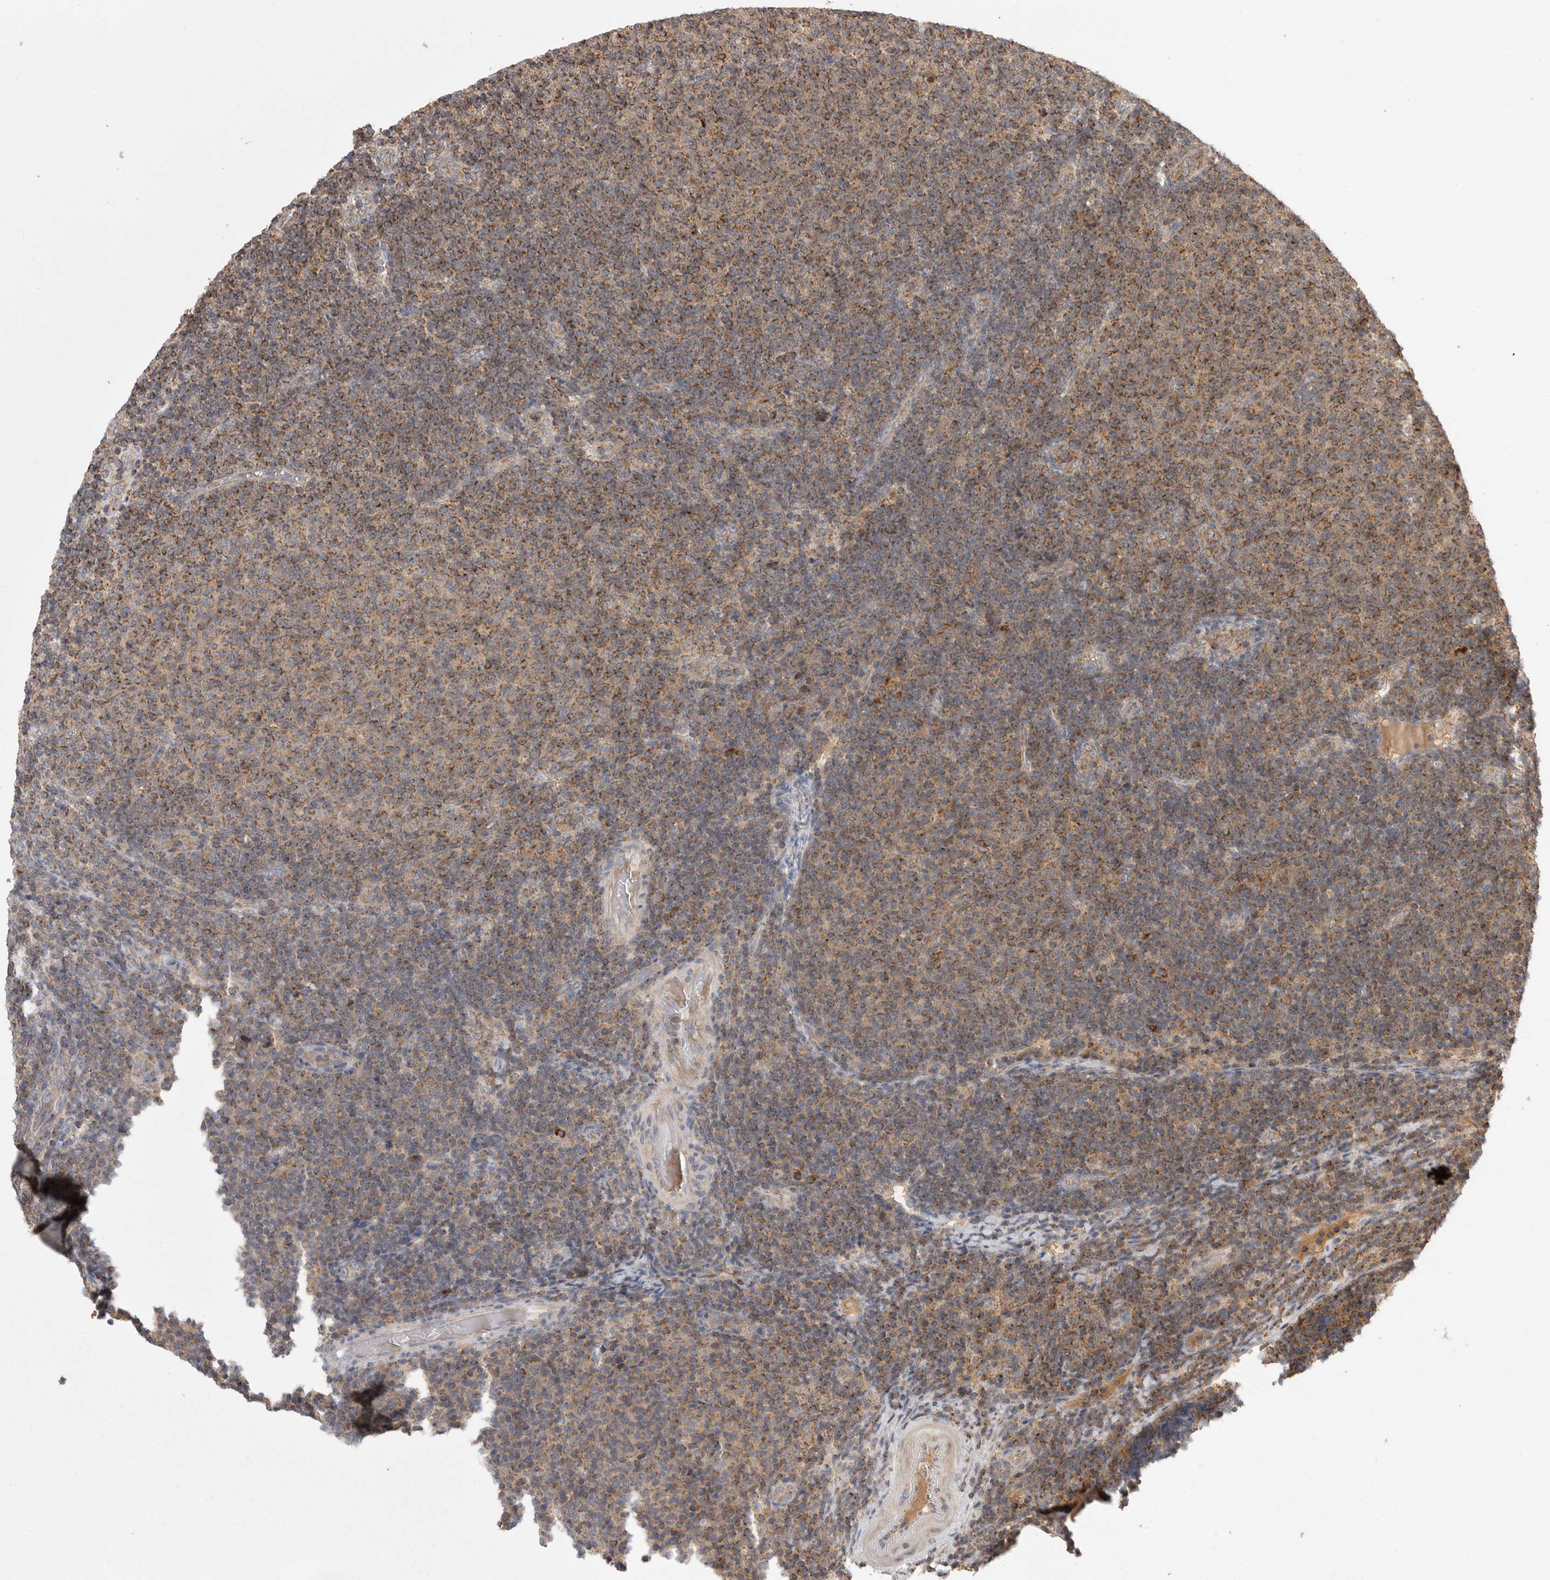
{"staining": {"intensity": "moderate", "quantity": ">75%", "location": "cytoplasmic/membranous"}, "tissue": "lymphoma", "cell_type": "Tumor cells", "image_type": "cancer", "snomed": [{"axis": "morphology", "description": "Malignant lymphoma, non-Hodgkin's type, Low grade"}, {"axis": "topography", "description": "Lymph node"}], "caption": "Lymphoma stained with immunohistochemistry (IHC) exhibits moderate cytoplasmic/membranous staining in about >75% of tumor cells. The protein is shown in brown color, while the nuclei are stained blue.", "gene": "KYAT3", "patient": {"sex": "male", "age": 66}}